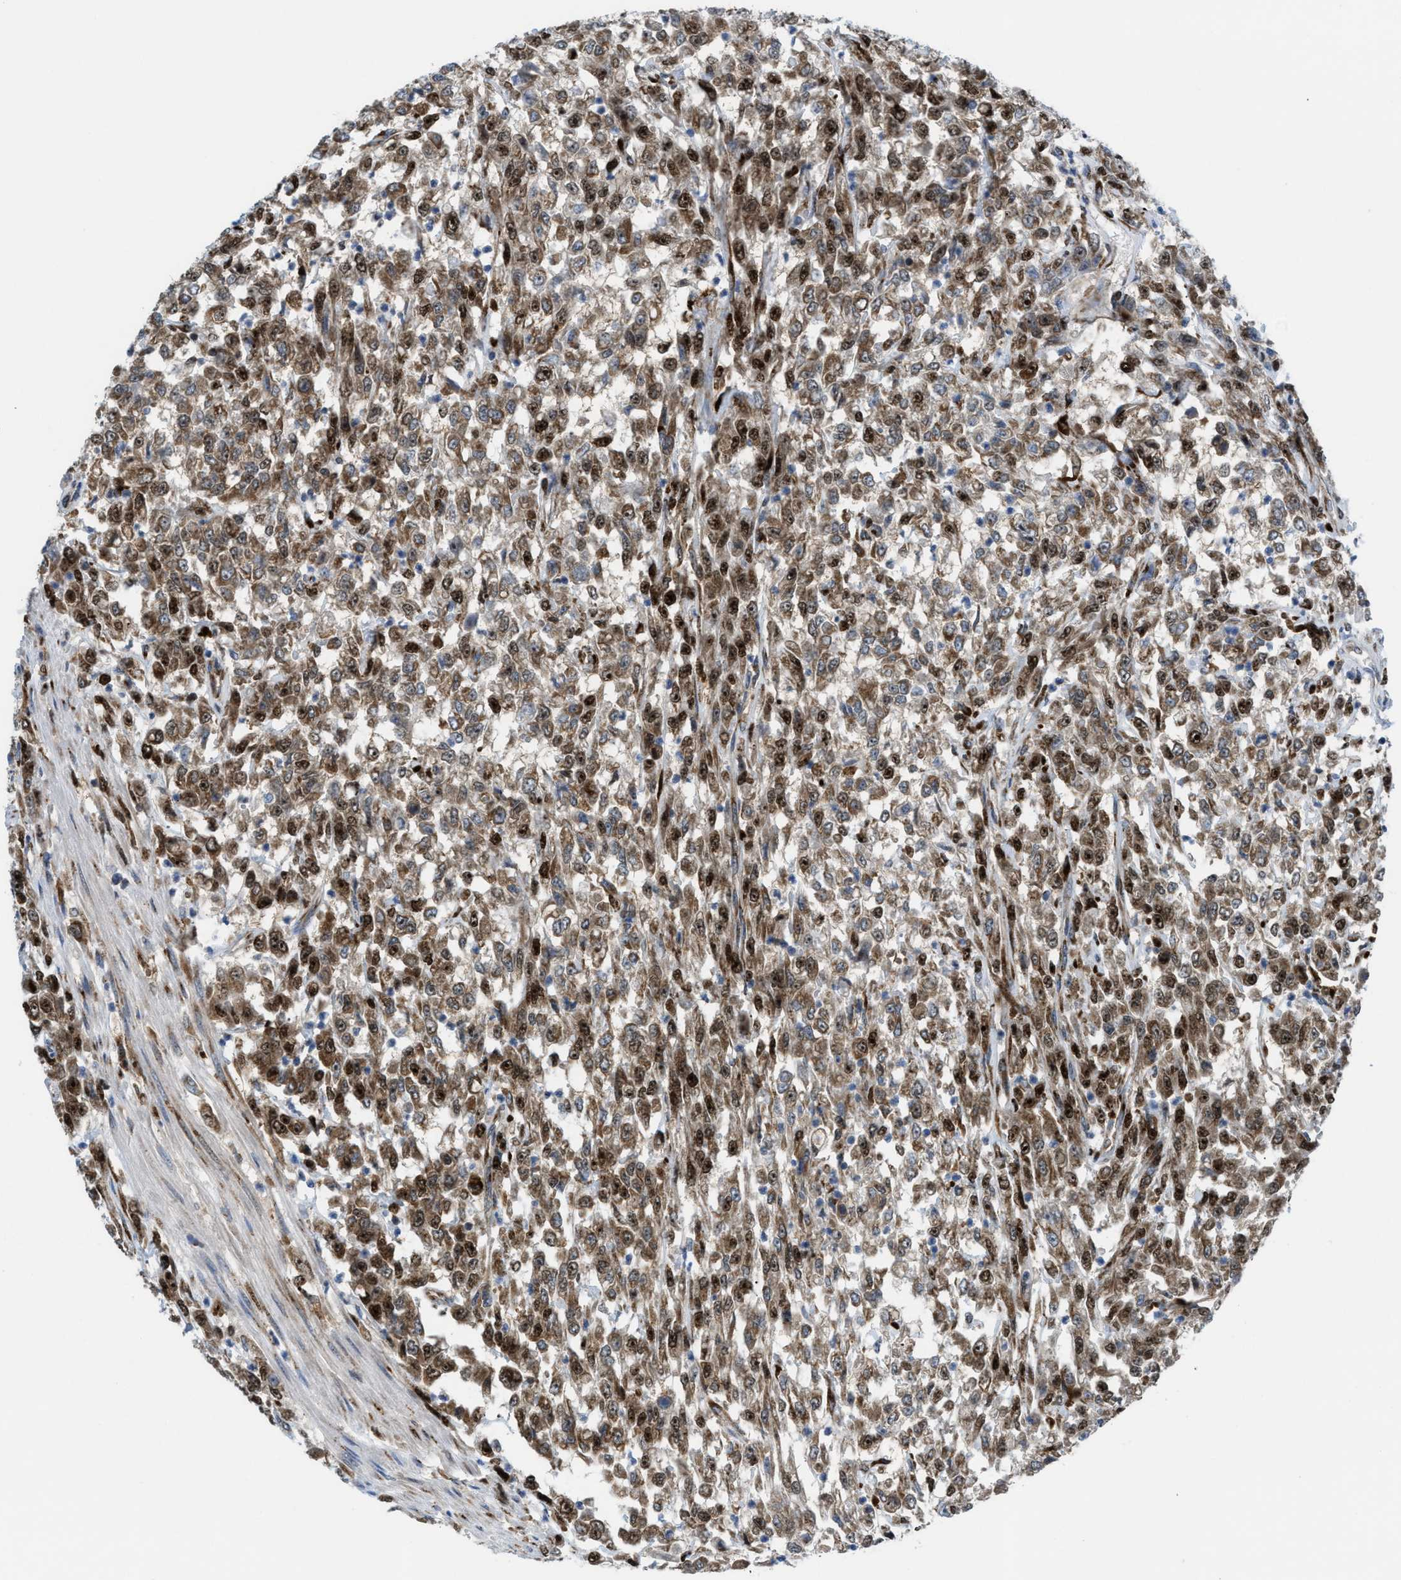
{"staining": {"intensity": "moderate", "quantity": ">75%", "location": "cytoplasmic/membranous,nuclear"}, "tissue": "urothelial cancer", "cell_type": "Tumor cells", "image_type": "cancer", "snomed": [{"axis": "morphology", "description": "Urothelial carcinoma, High grade"}, {"axis": "topography", "description": "Urinary bladder"}], "caption": "Moderate cytoplasmic/membranous and nuclear protein expression is present in approximately >75% of tumor cells in high-grade urothelial carcinoma.", "gene": "SLC38A10", "patient": {"sex": "male", "age": 46}}